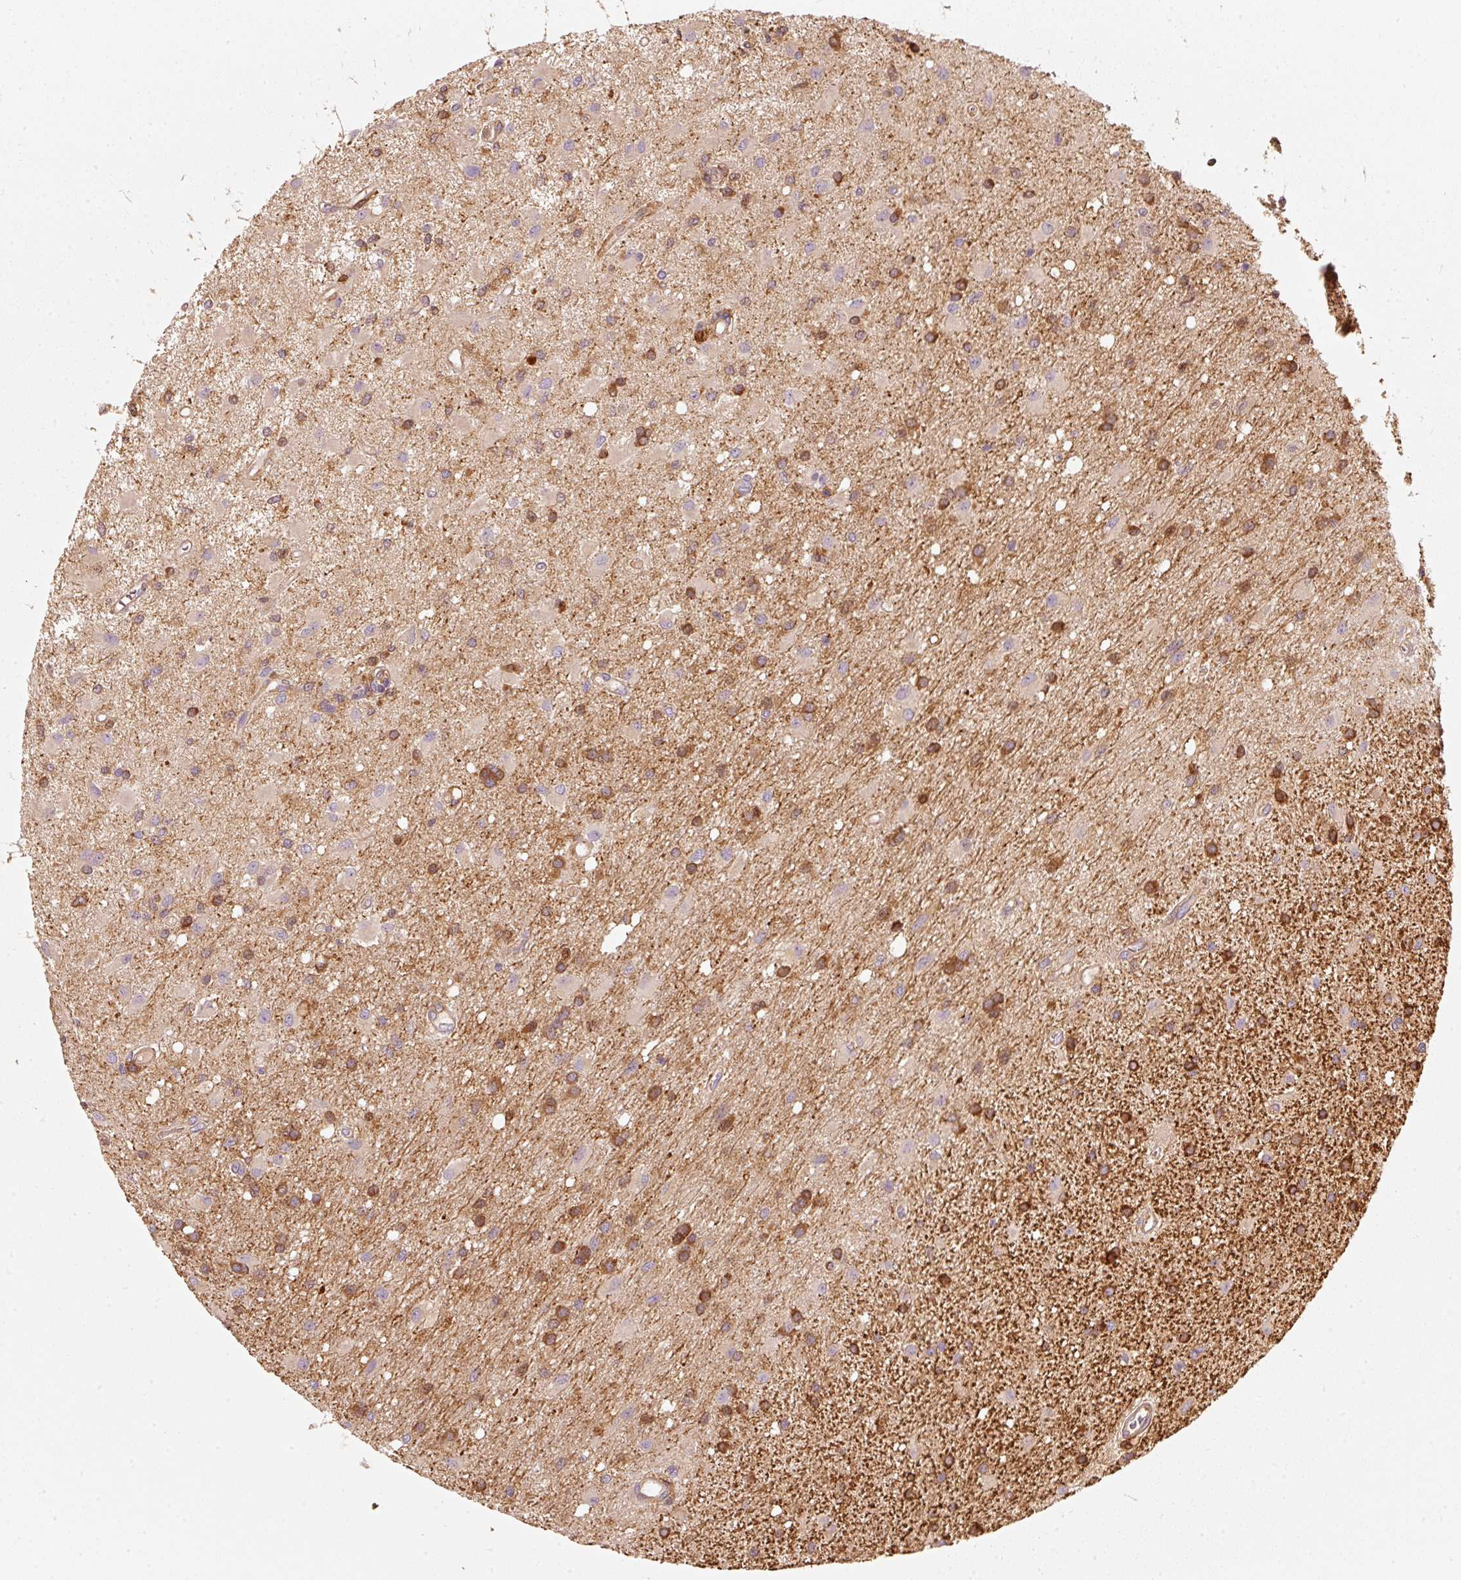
{"staining": {"intensity": "moderate", "quantity": "<25%", "location": "cytoplasmic/membranous"}, "tissue": "glioma", "cell_type": "Tumor cells", "image_type": "cancer", "snomed": [{"axis": "morphology", "description": "Glioma, malignant, High grade"}, {"axis": "topography", "description": "Brain"}], "caption": "Immunohistochemistry of malignant high-grade glioma exhibits low levels of moderate cytoplasmic/membranous staining in approximately <25% of tumor cells.", "gene": "IQGAP2", "patient": {"sex": "male", "age": 67}}